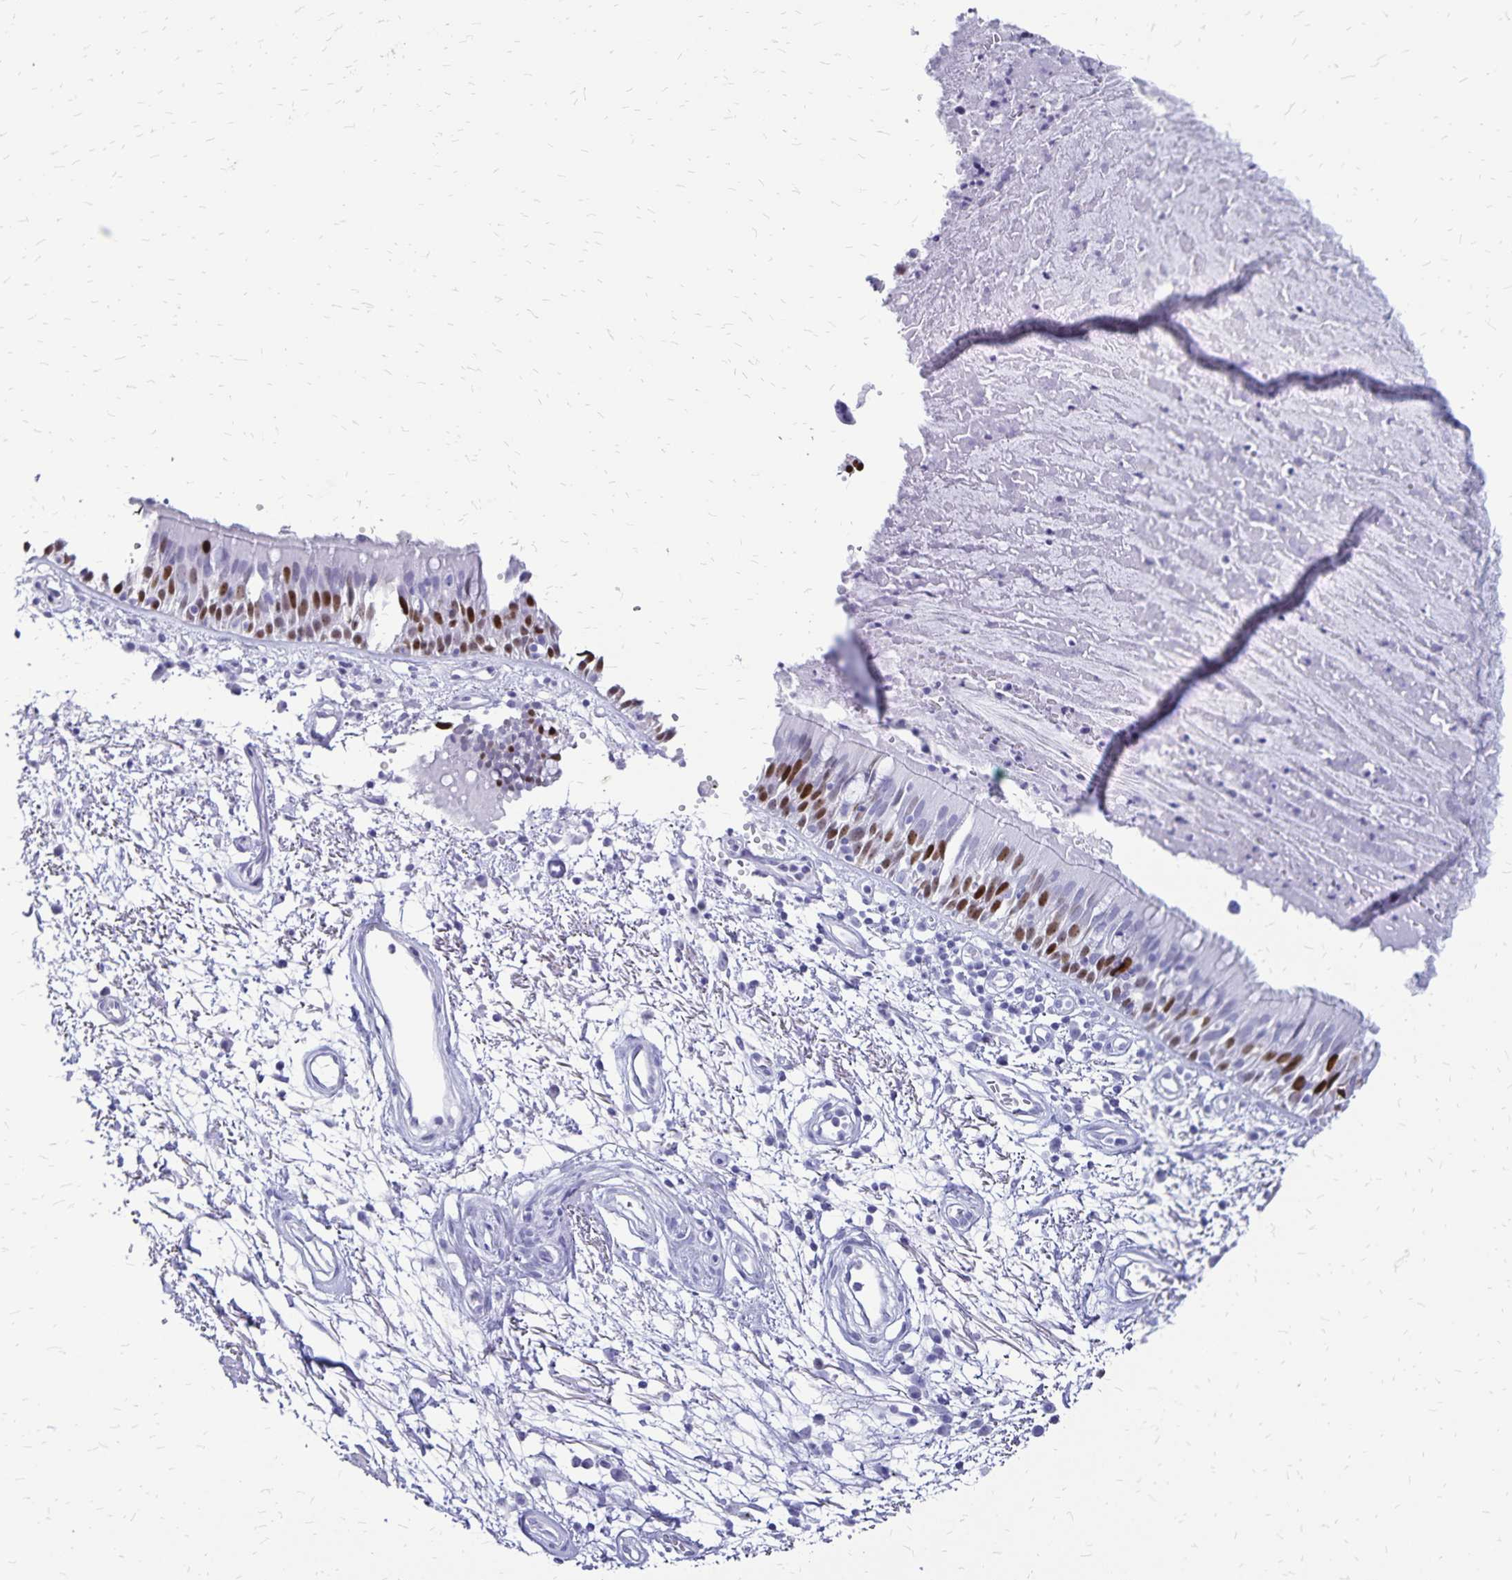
{"staining": {"intensity": "strong", "quantity": "25%-75%", "location": "nuclear"}, "tissue": "bronchus", "cell_type": "Respiratory epithelial cells", "image_type": "normal", "snomed": [{"axis": "morphology", "description": "Normal tissue, NOS"}, {"axis": "morphology", "description": "Squamous cell carcinoma, NOS"}, {"axis": "topography", "description": "Cartilage tissue"}, {"axis": "topography", "description": "Bronchus"}, {"axis": "topography", "description": "Lung"}], "caption": "About 25%-75% of respiratory epithelial cells in benign human bronchus display strong nuclear protein staining as visualized by brown immunohistochemical staining.", "gene": "HMGB3", "patient": {"sex": "male", "age": 66}}